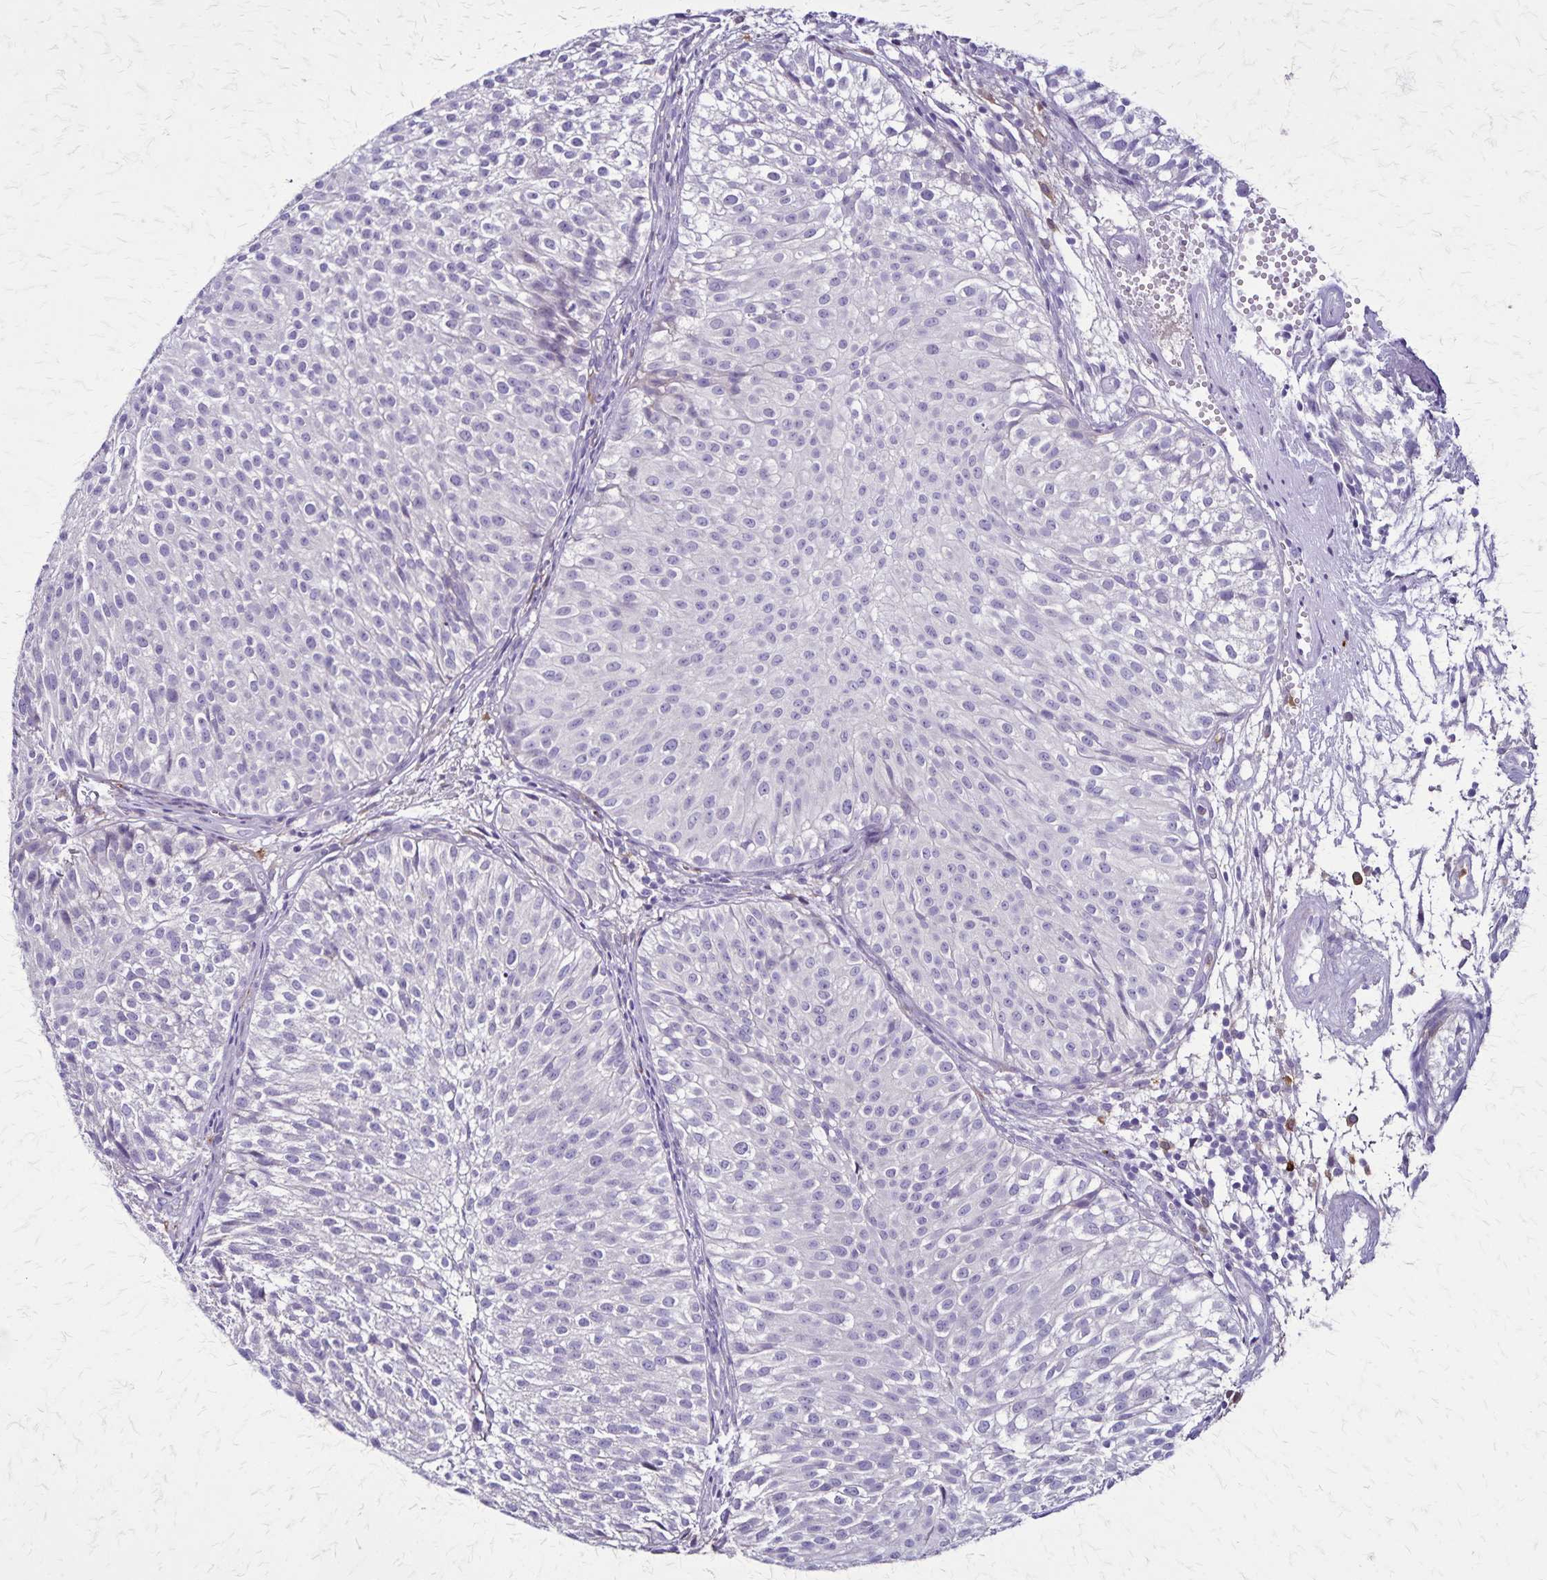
{"staining": {"intensity": "negative", "quantity": "none", "location": "none"}, "tissue": "urothelial cancer", "cell_type": "Tumor cells", "image_type": "cancer", "snomed": [{"axis": "morphology", "description": "Urothelial carcinoma, Low grade"}, {"axis": "topography", "description": "Urinary bladder"}], "caption": "Immunohistochemistry of human low-grade urothelial carcinoma demonstrates no positivity in tumor cells.", "gene": "ULBP3", "patient": {"sex": "male", "age": 70}}